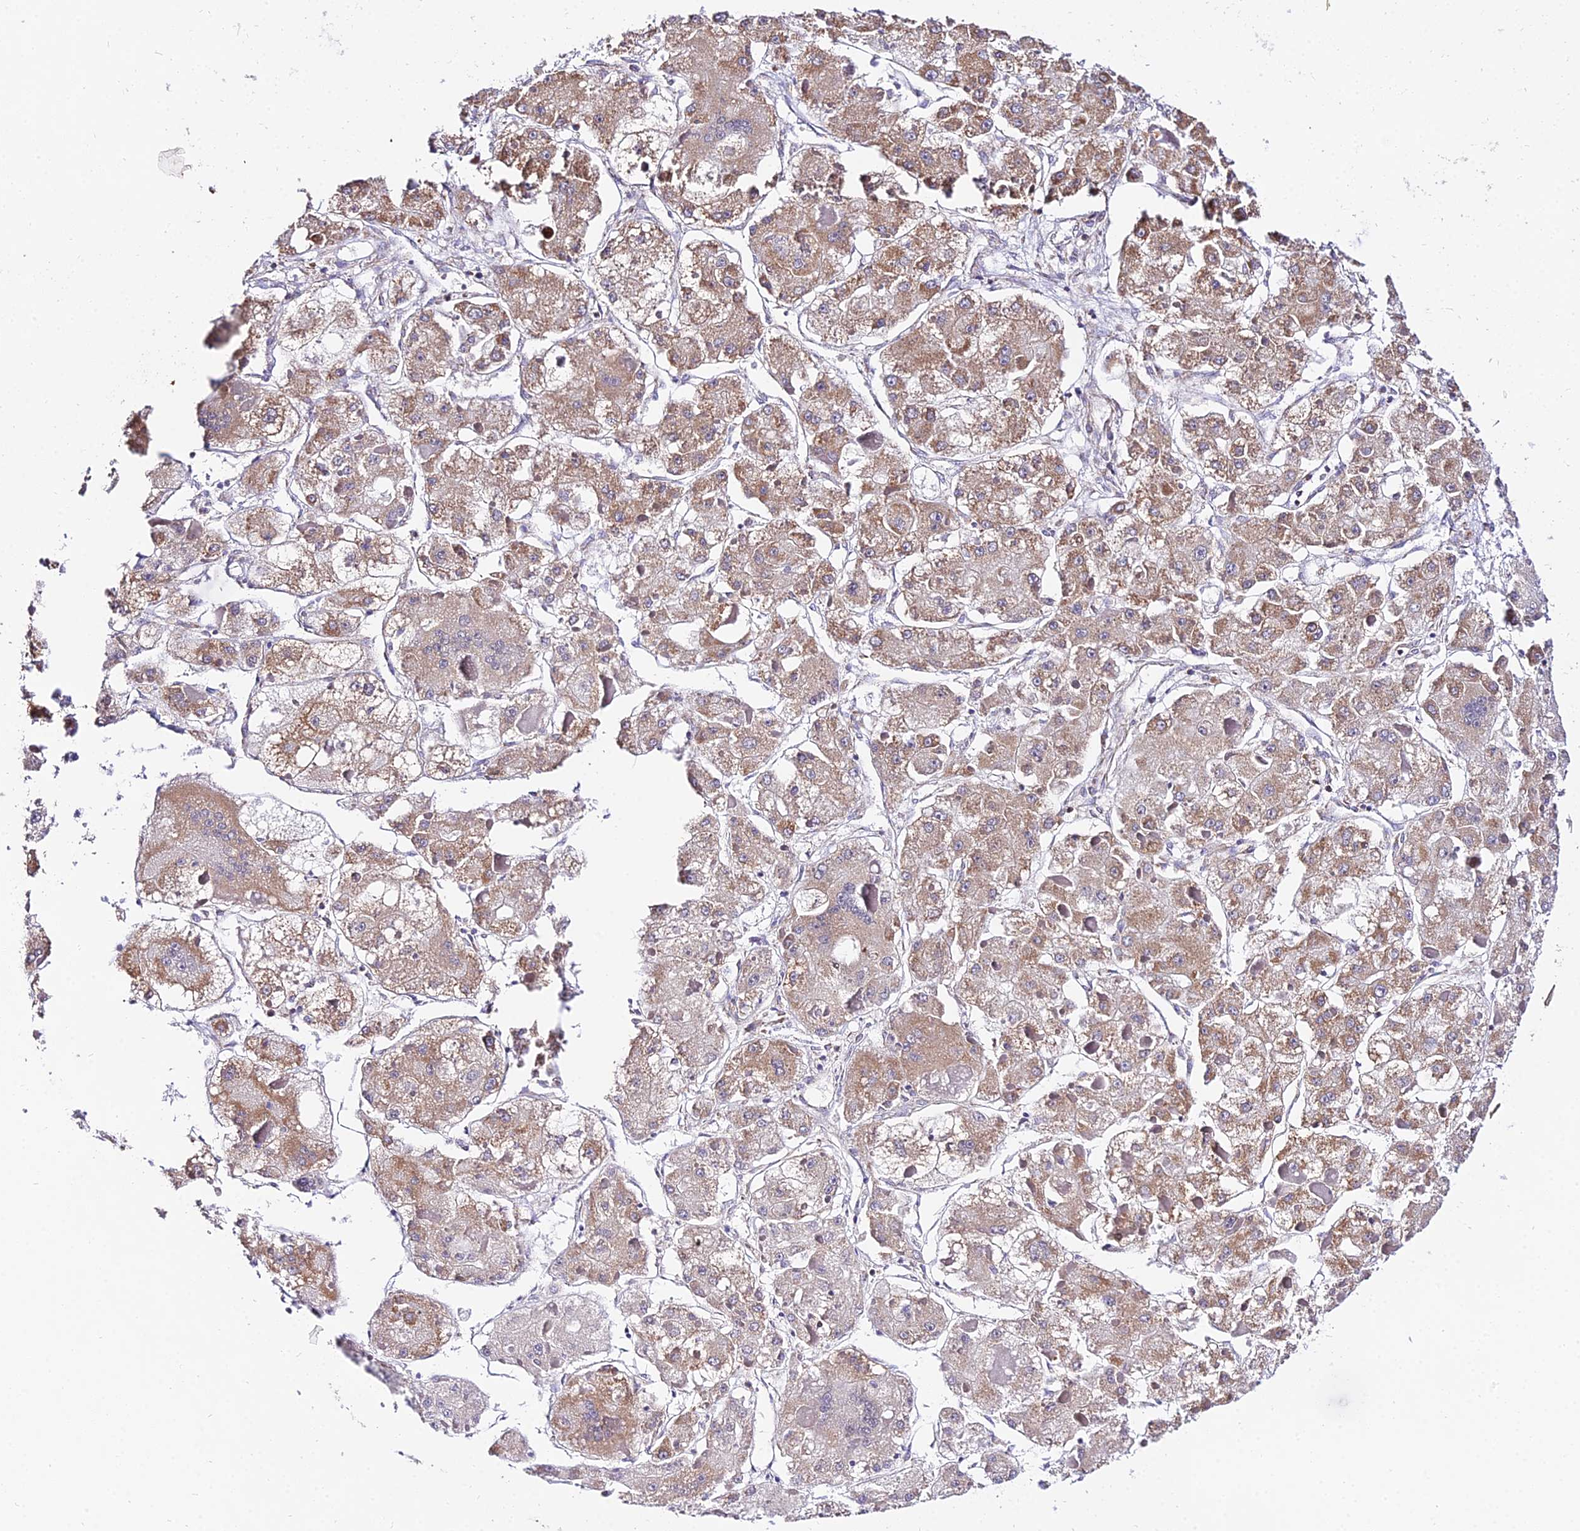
{"staining": {"intensity": "weak", "quantity": ">75%", "location": "cytoplasmic/membranous"}, "tissue": "liver cancer", "cell_type": "Tumor cells", "image_type": "cancer", "snomed": [{"axis": "morphology", "description": "Carcinoma, Hepatocellular, NOS"}, {"axis": "topography", "description": "Liver"}], "caption": "Liver cancer stained for a protein shows weak cytoplasmic/membranous positivity in tumor cells.", "gene": "ATP5PB", "patient": {"sex": "female", "age": 73}}